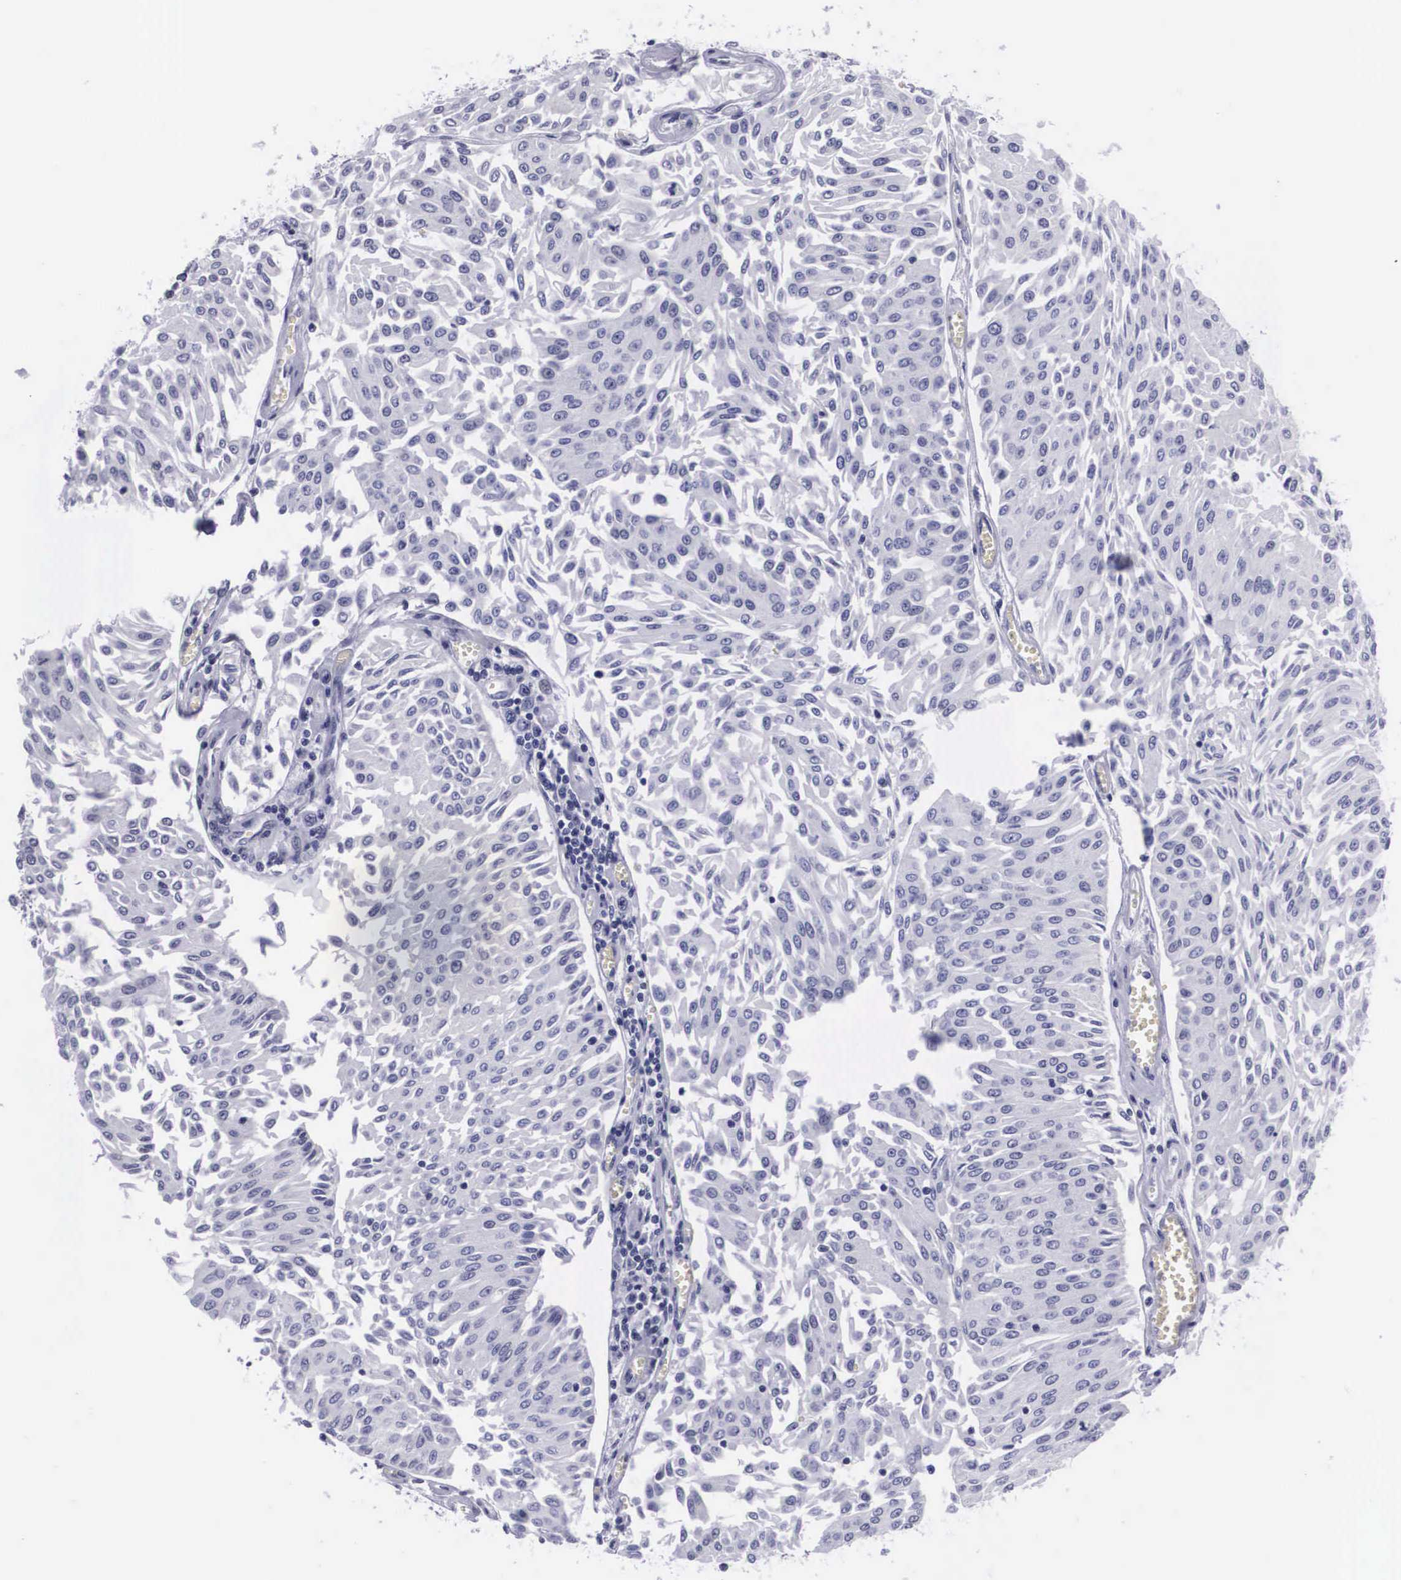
{"staining": {"intensity": "negative", "quantity": "none", "location": "none"}, "tissue": "urothelial cancer", "cell_type": "Tumor cells", "image_type": "cancer", "snomed": [{"axis": "morphology", "description": "Urothelial carcinoma, Low grade"}, {"axis": "topography", "description": "Urinary bladder"}], "caption": "An IHC photomicrograph of urothelial carcinoma (low-grade) is shown. There is no staining in tumor cells of urothelial carcinoma (low-grade). (DAB (3,3'-diaminobenzidine) immunohistochemistry (IHC) with hematoxylin counter stain).", "gene": "C22orf31", "patient": {"sex": "male", "age": 86}}